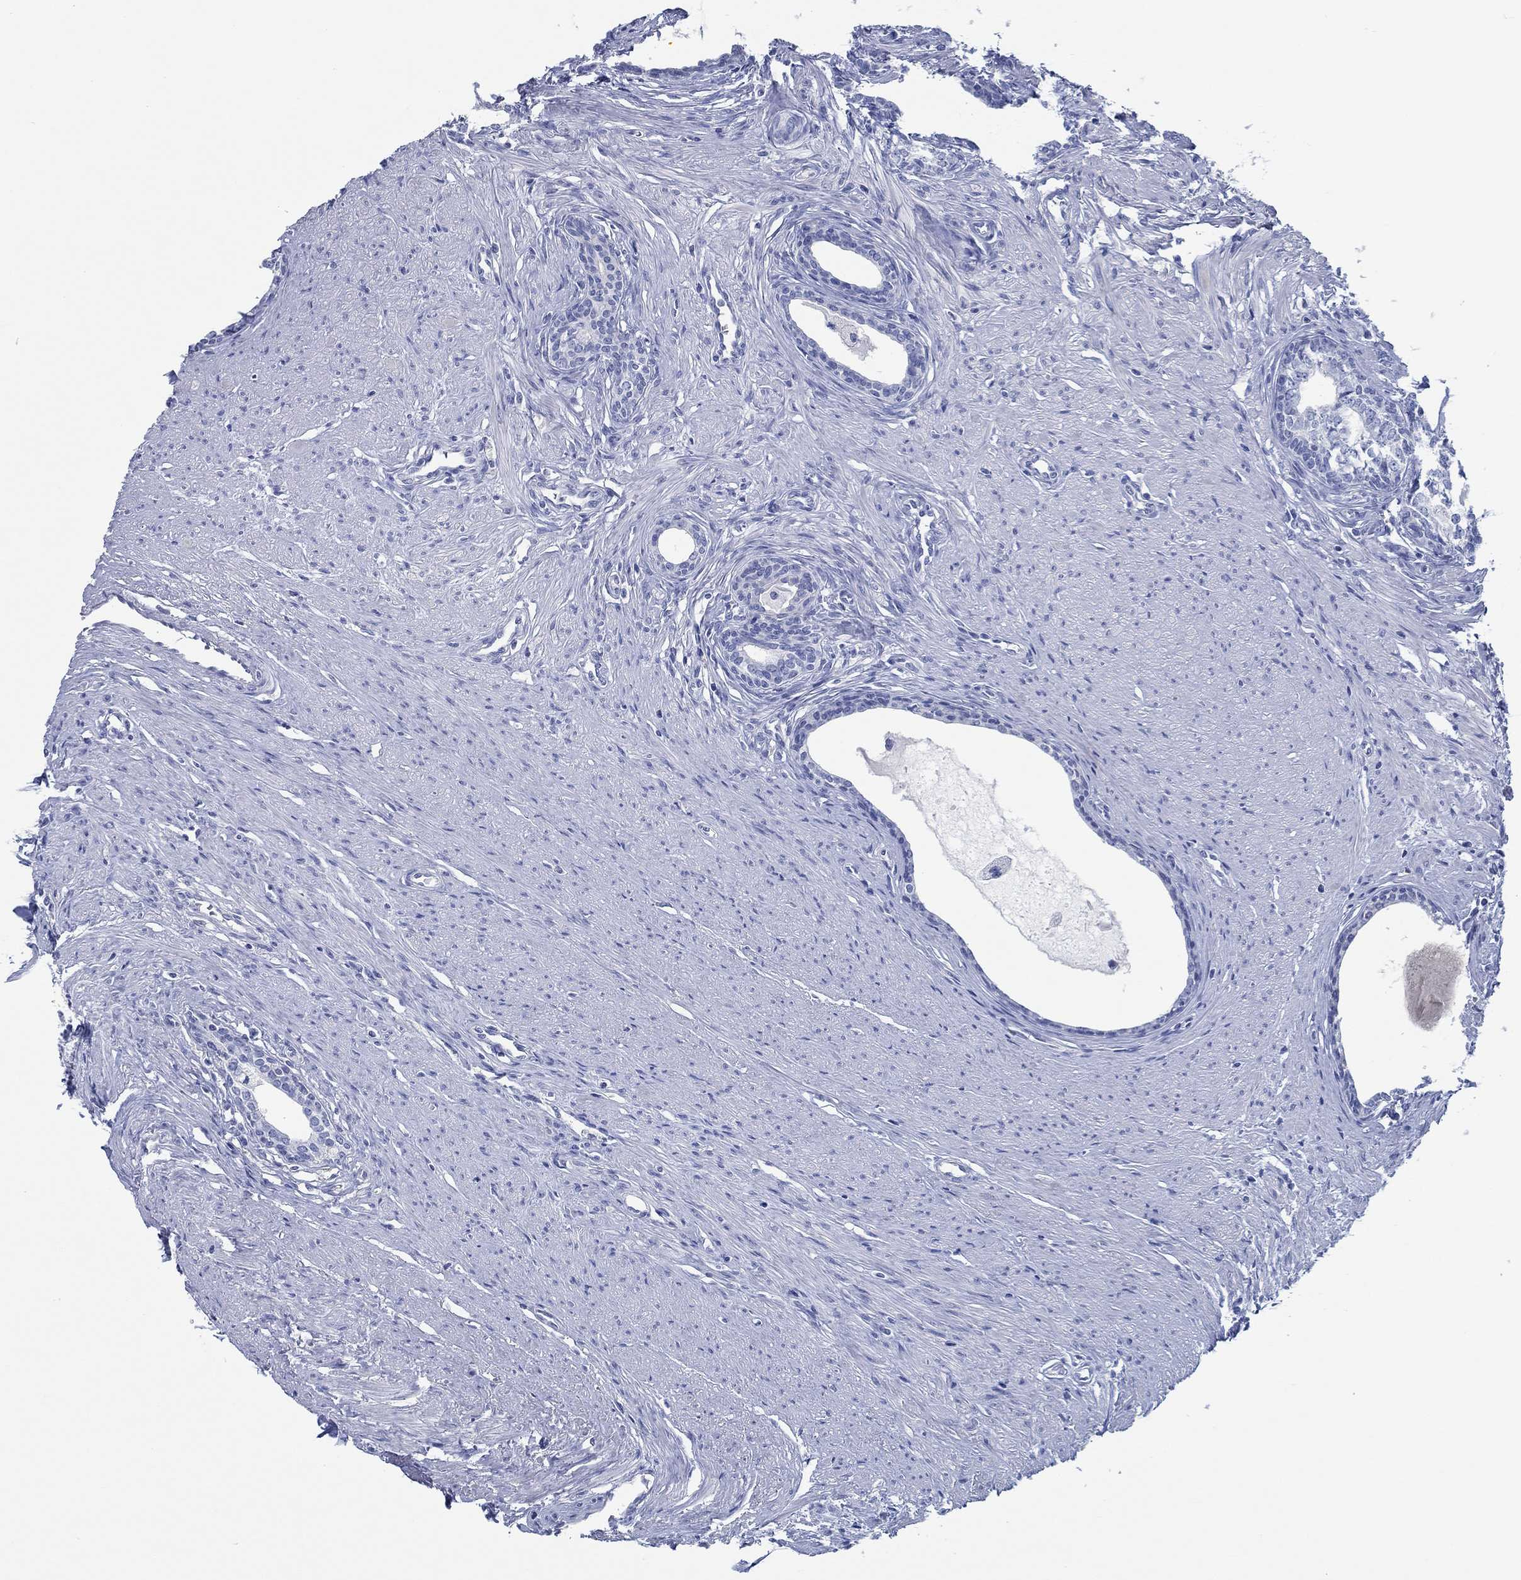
{"staining": {"intensity": "negative", "quantity": "none", "location": "none"}, "tissue": "prostate", "cell_type": "Glandular cells", "image_type": "normal", "snomed": [{"axis": "morphology", "description": "Normal tissue, NOS"}, {"axis": "topography", "description": "Prostate"}], "caption": "Glandular cells are negative for brown protein staining in normal prostate. (Brightfield microscopy of DAB (3,3'-diaminobenzidine) immunohistochemistry (IHC) at high magnification).", "gene": "TOMM20L", "patient": {"sex": "male", "age": 60}}